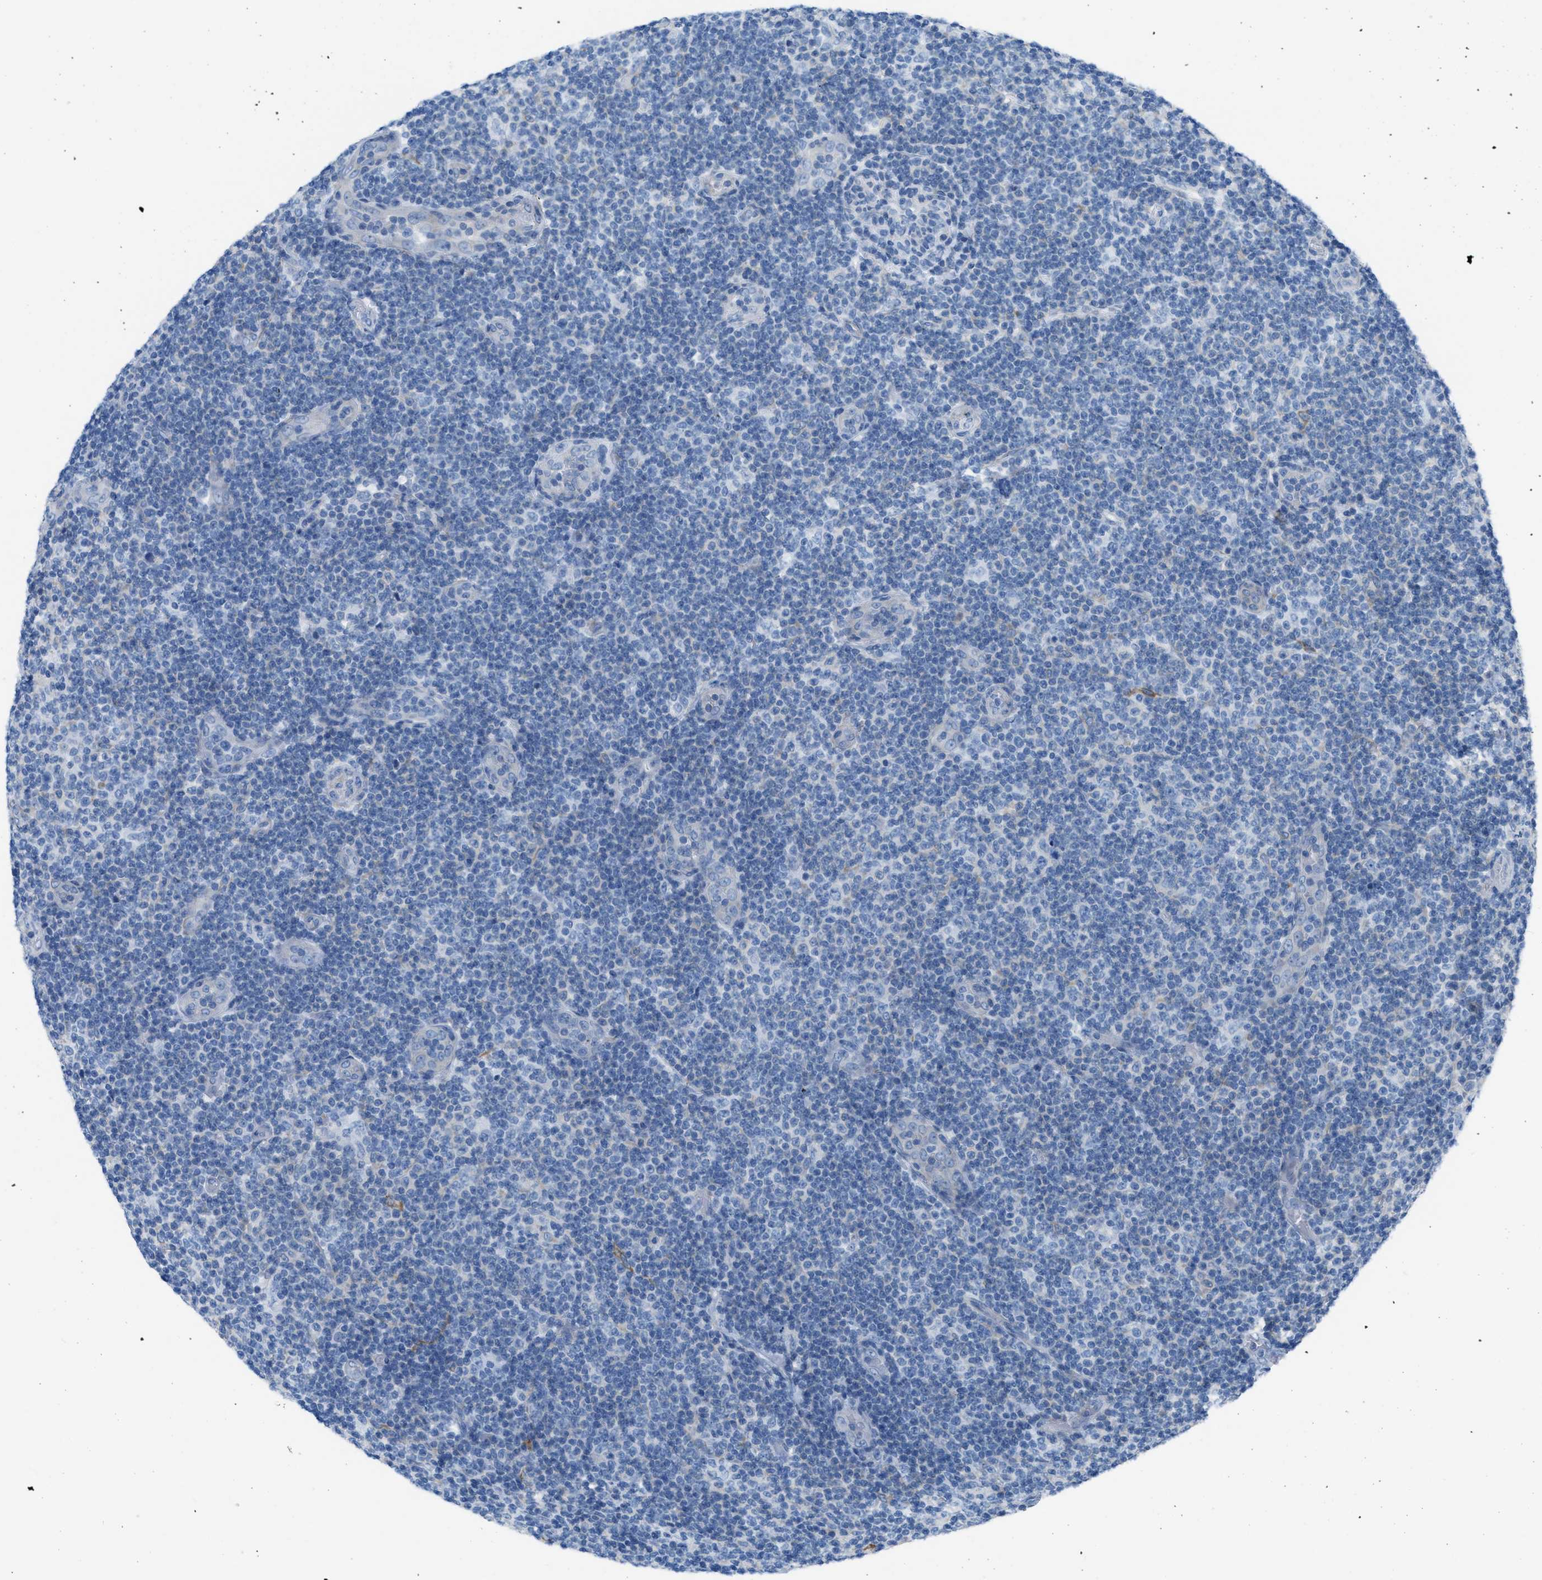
{"staining": {"intensity": "negative", "quantity": "none", "location": "none"}, "tissue": "lymphoma", "cell_type": "Tumor cells", "image_type": "cancer", "snomed": [{"axis": "morphology", "description": "Malignant lymphoma, non-Hodgkin's type, Low grade"}, {"axis": "topography", "description": "Lymph node"}], "caption": "Tumor cells are negative for brown protein staining in lymphoma. (DAB (3,3'-diaminobenzidine) IHC with hematoxylin counter stain).", "gene": "ASGR1", "patient": {"sex": "male", "age": 83}}